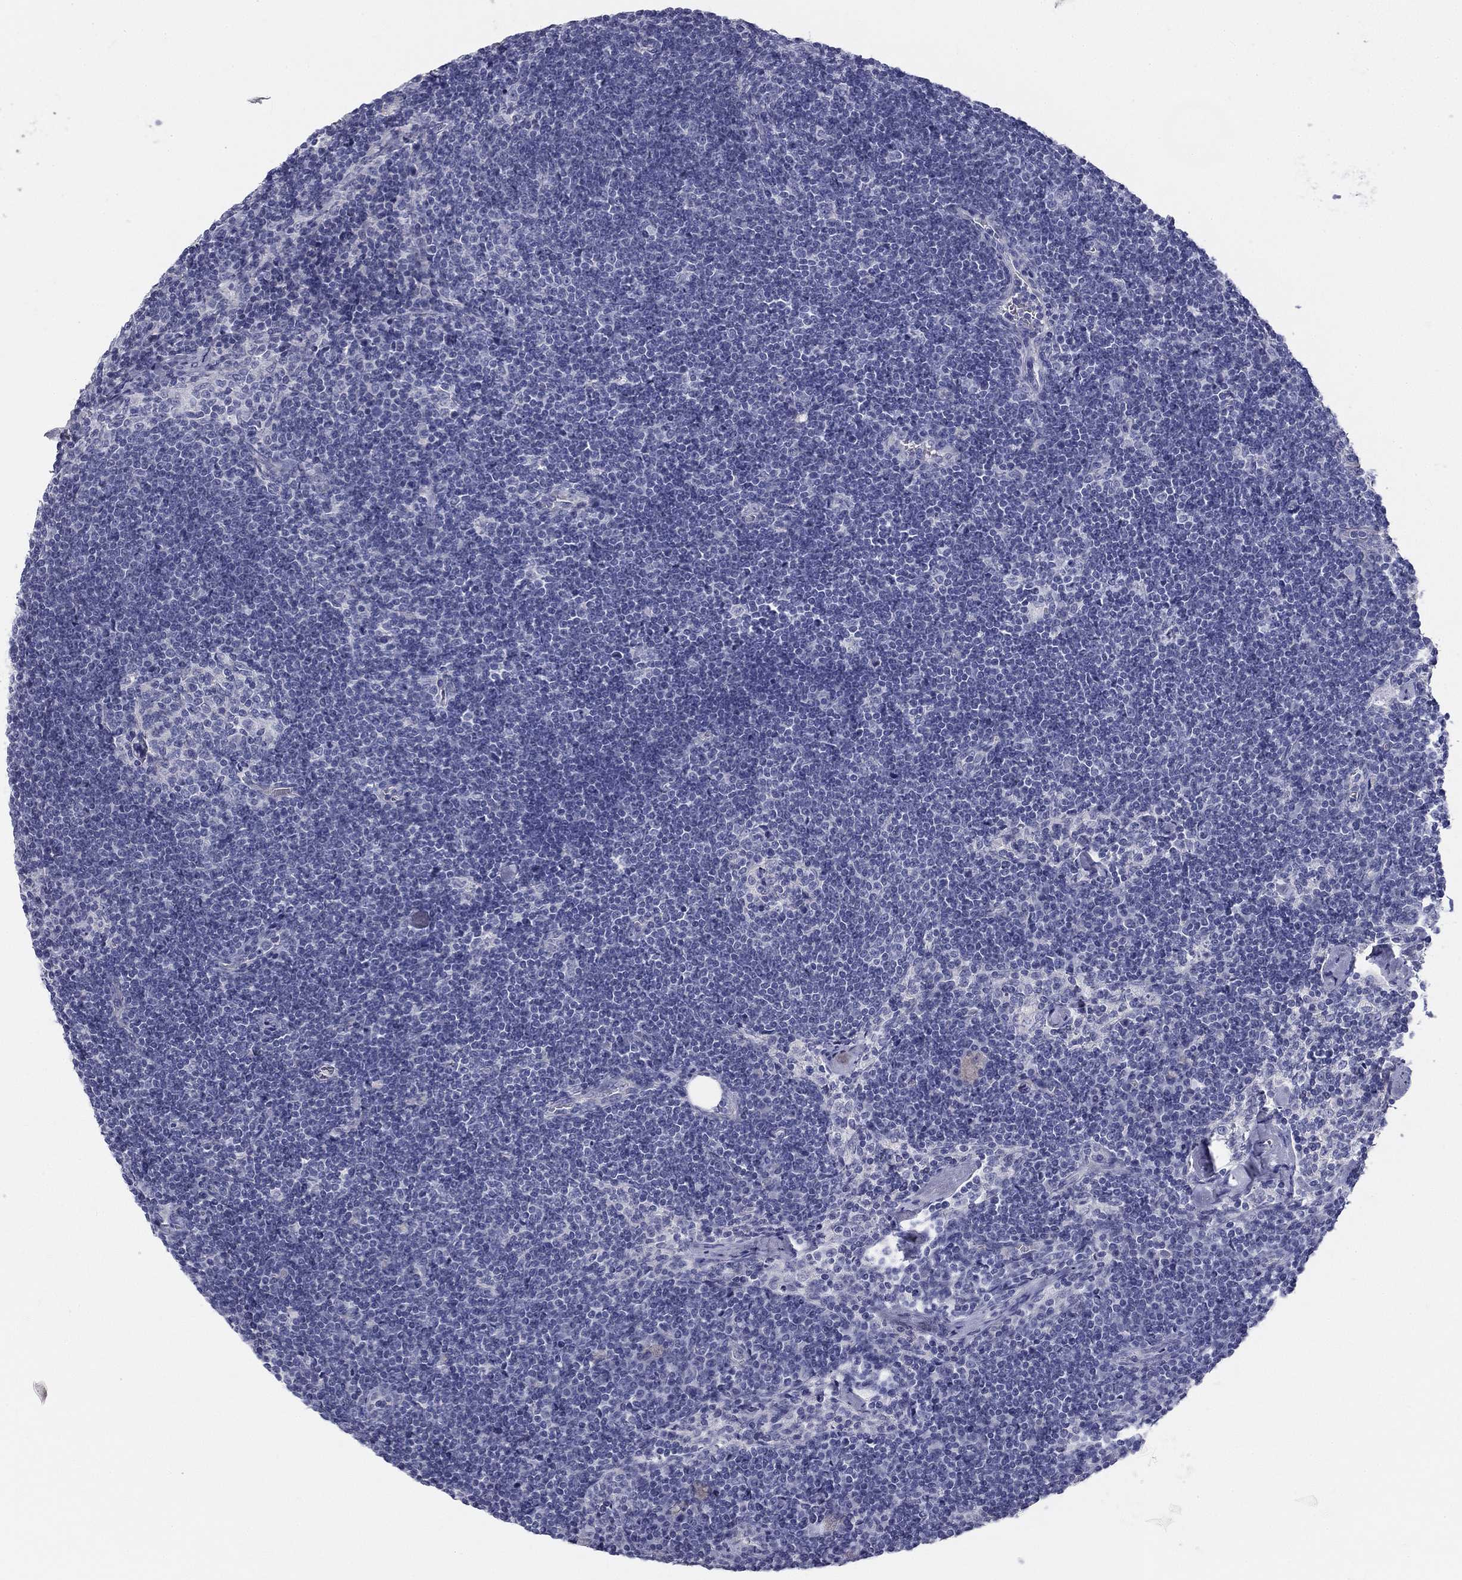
{"staining": {"intensity": "negative", "quantity": "none", "location": "none"}, "tissue": "lymph node", "cell_type": "Germinal center cells", "image_type": "normal", "snomed": [{"axis": "morphology", "description": "Normal tissue, NOS"}, {"axis": "topography", "description": "Lymph node"}], "caption": "Histopathology image shows no significant protein positivity in germinal center cells of normal lymph node. (DAB (3,3'-diaminobenzidine) immunohistochemistry (IHC), high magnification).", "gene": "GALNTL5", "patient": {"sex": "male", "age": 59}}